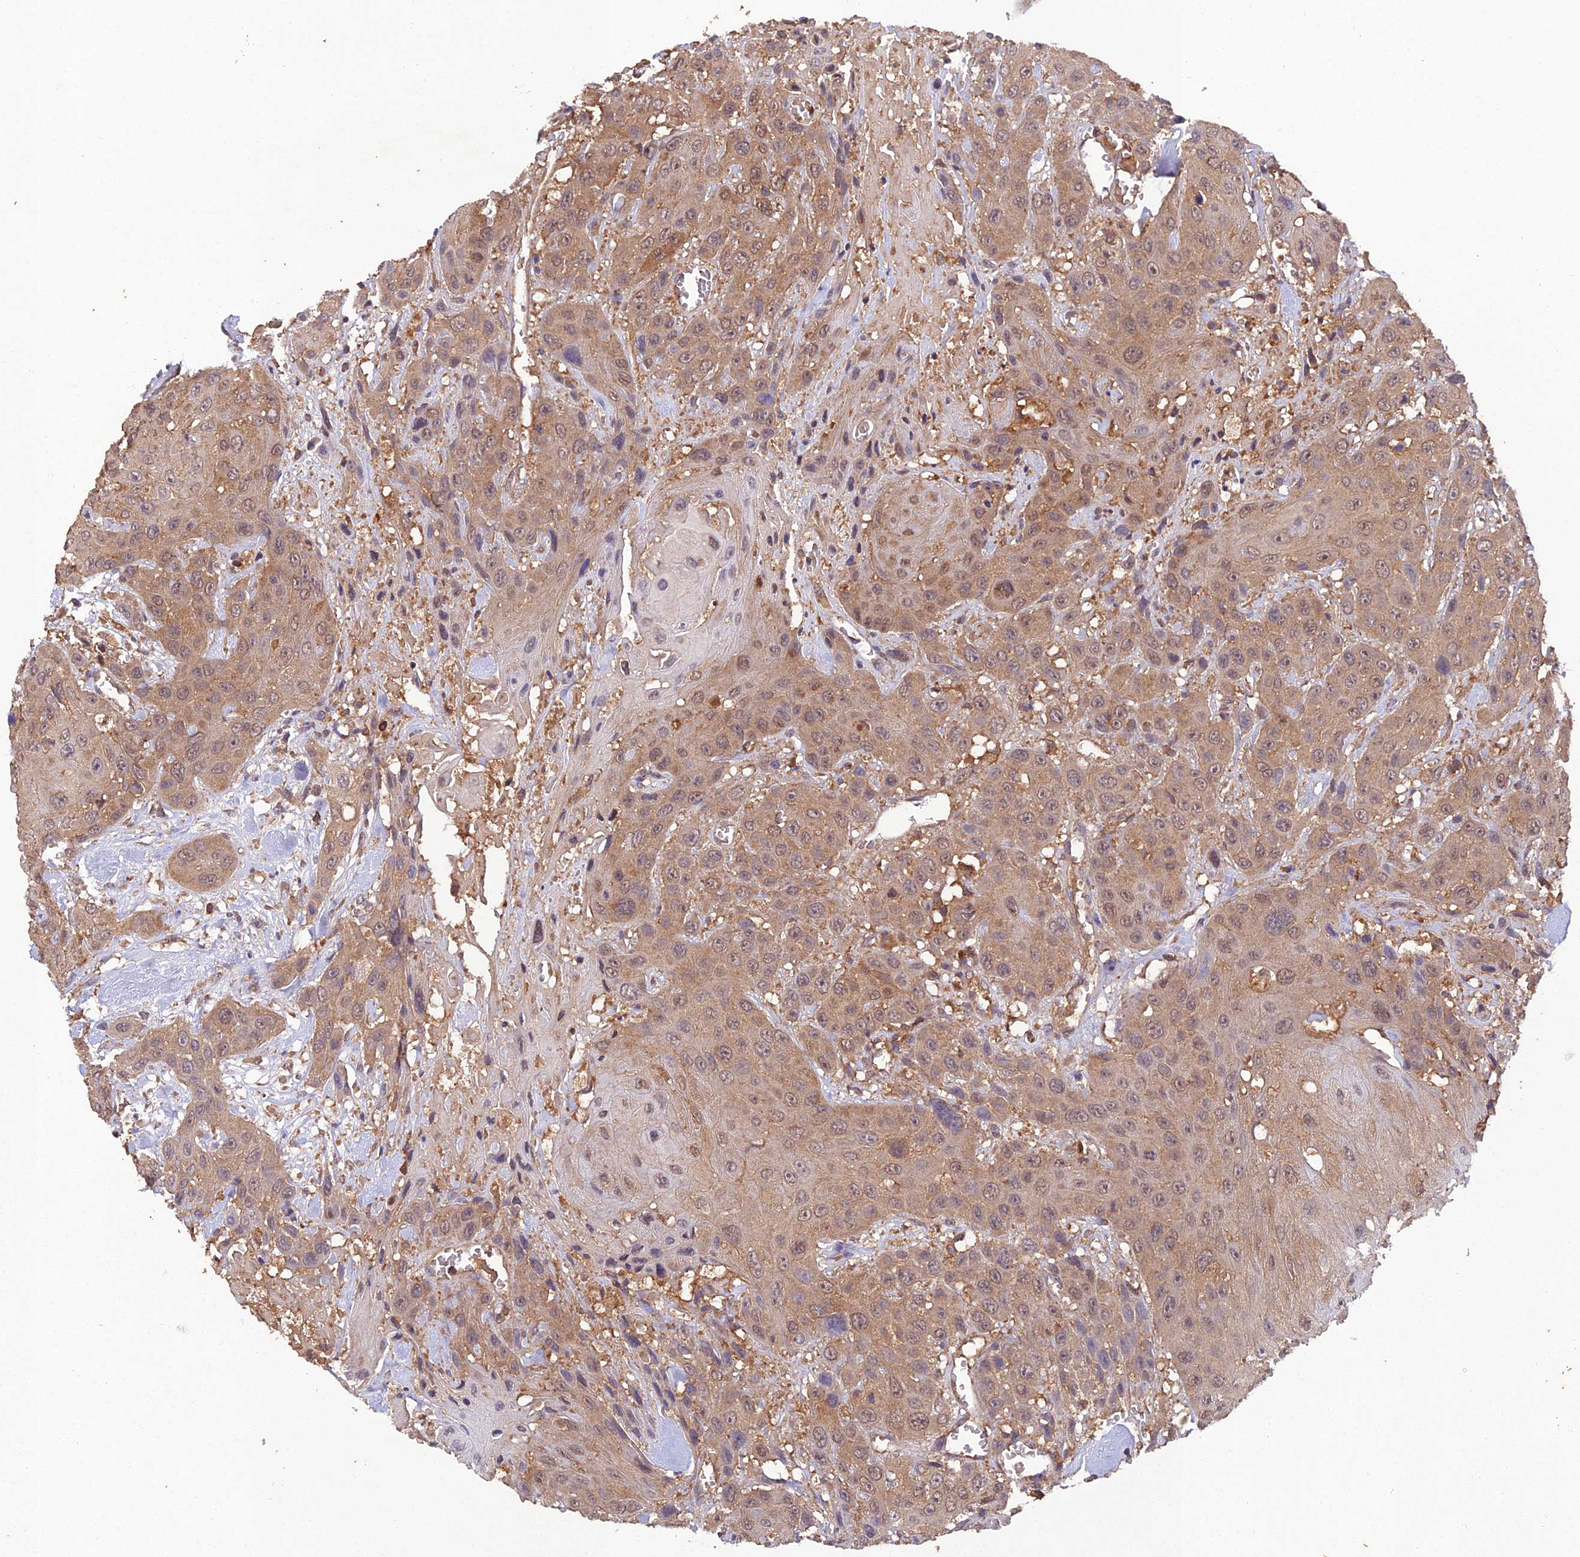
{"staining": {"intensity": "moderate", "quantity": ">75%", "location": "cytoplasmic/membranous"}, "tissue": "head and neck cancer", "cell_type": "Tumor cells", "image_type": "cancer", "snomed": [{"axis": "morphology", "description": "Squamous cell carcinoma, NOS"}, {"axis": "topography", "description": "Head-Neck"}], "caption": "IHC (DAB (3,3'-diaminobenzidine)) staining of human head and neck cancer demonstrates moderate cytoplasmic/membranous protein staining in about >75% of tumor cells.", "gene": "TMEM258", "patient": {"sex": "male", "age": 81}}